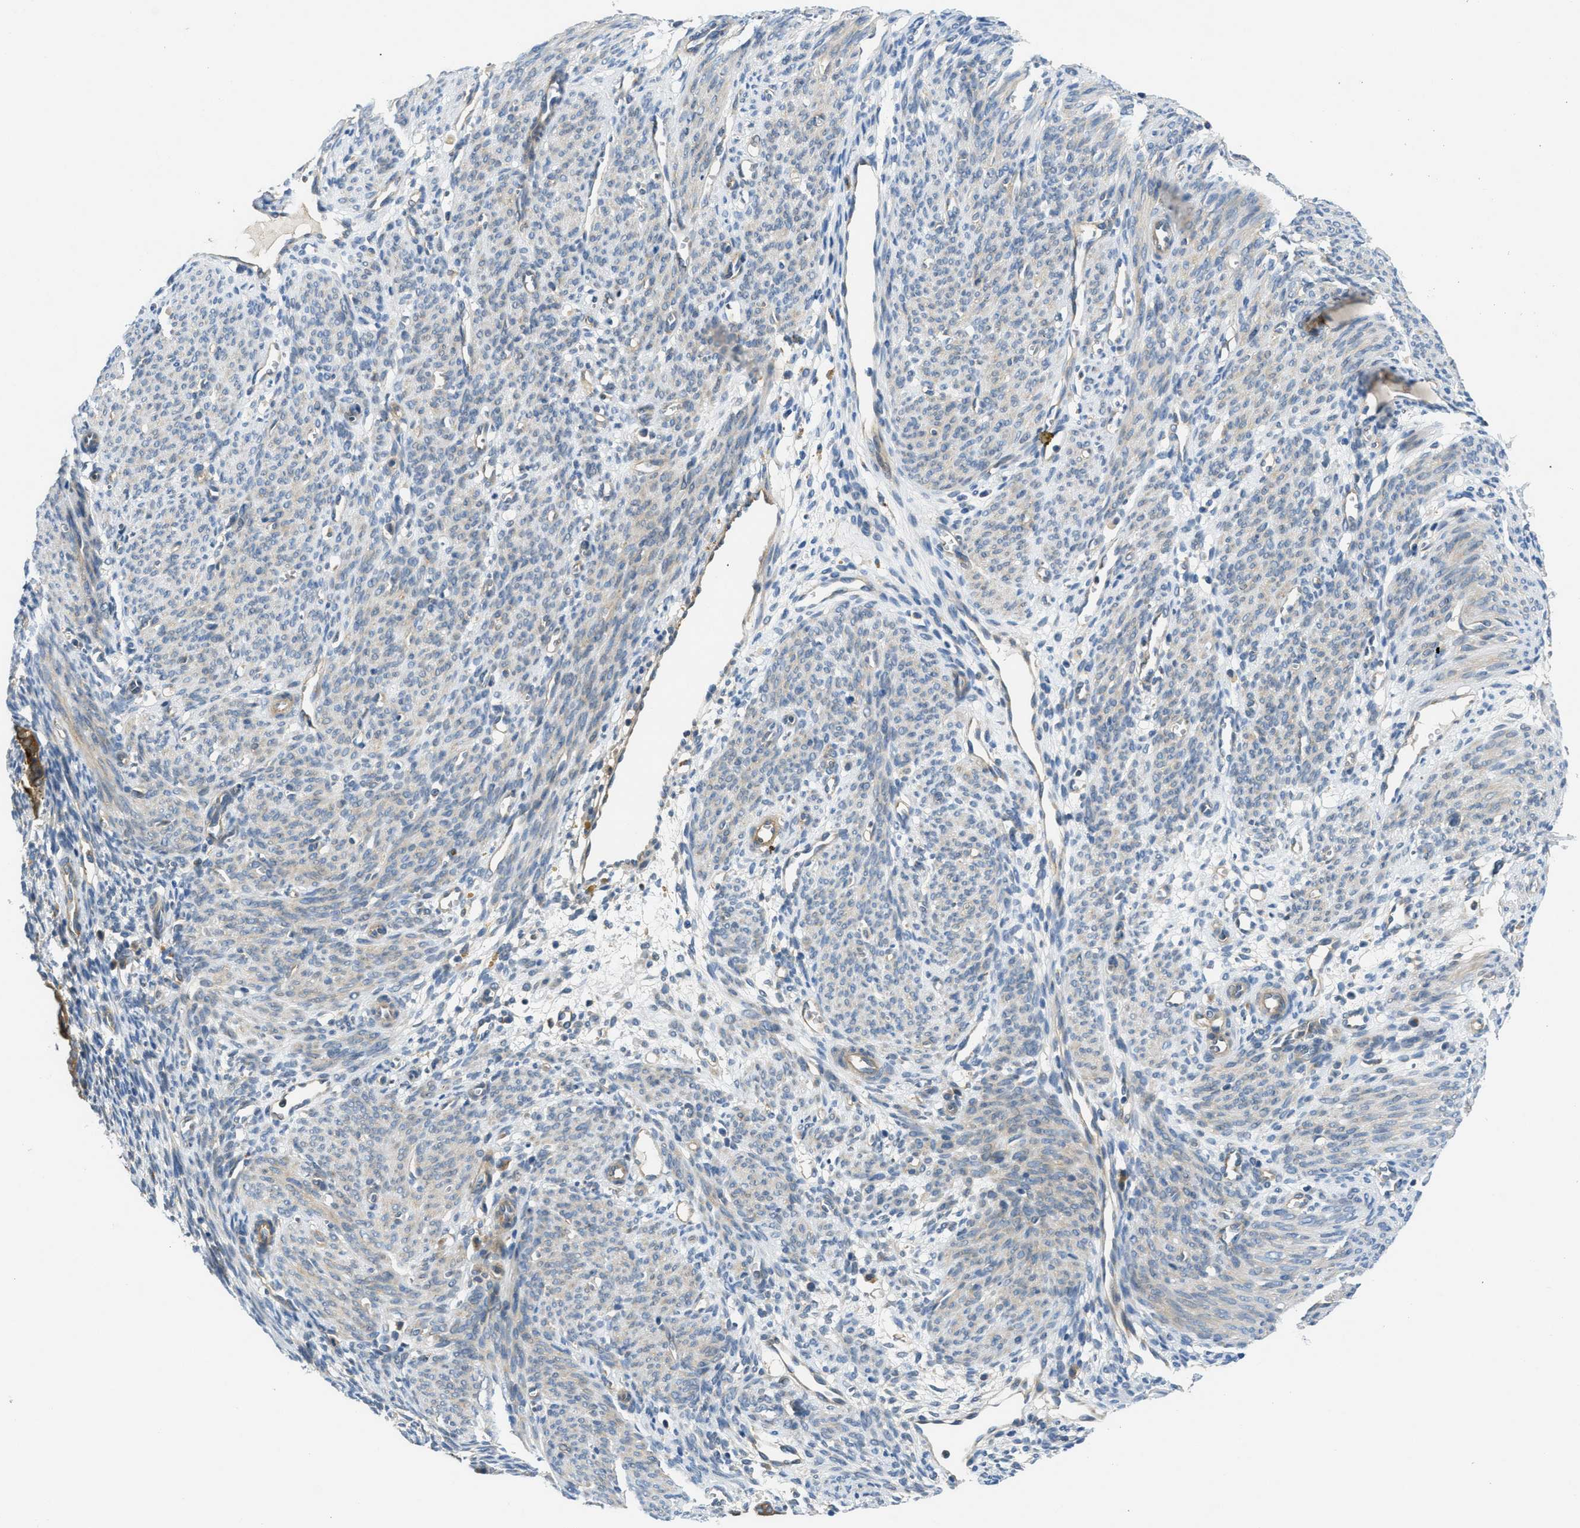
{"staining": {"intensity": "moderate", "quantity": "<25%", "location": "cytoplasmic/membranous"}, "tissue": "endometrium", "cell_type": "Cells in endometrial stroma", "image_type": "normal", "snomed": [{"axis": "morphology", "description": "Normal tissue, NOS"}, {"axis": "morphology", "description": "Adenocarcinoma, NOS"}, {"axis": "topography", "description": "Endometrium"}, {"axis": "topography", "description": "Ovary"}], "caption": "Immunohistochemistry (IHC) of unremarkable human endometrium displays low levels of moderate cytoplasmic/membranous expression in about <25% of cells in endometrial stroma.", "gene": "RIPK2", "patient": {"sex": "female", "age": 68}}